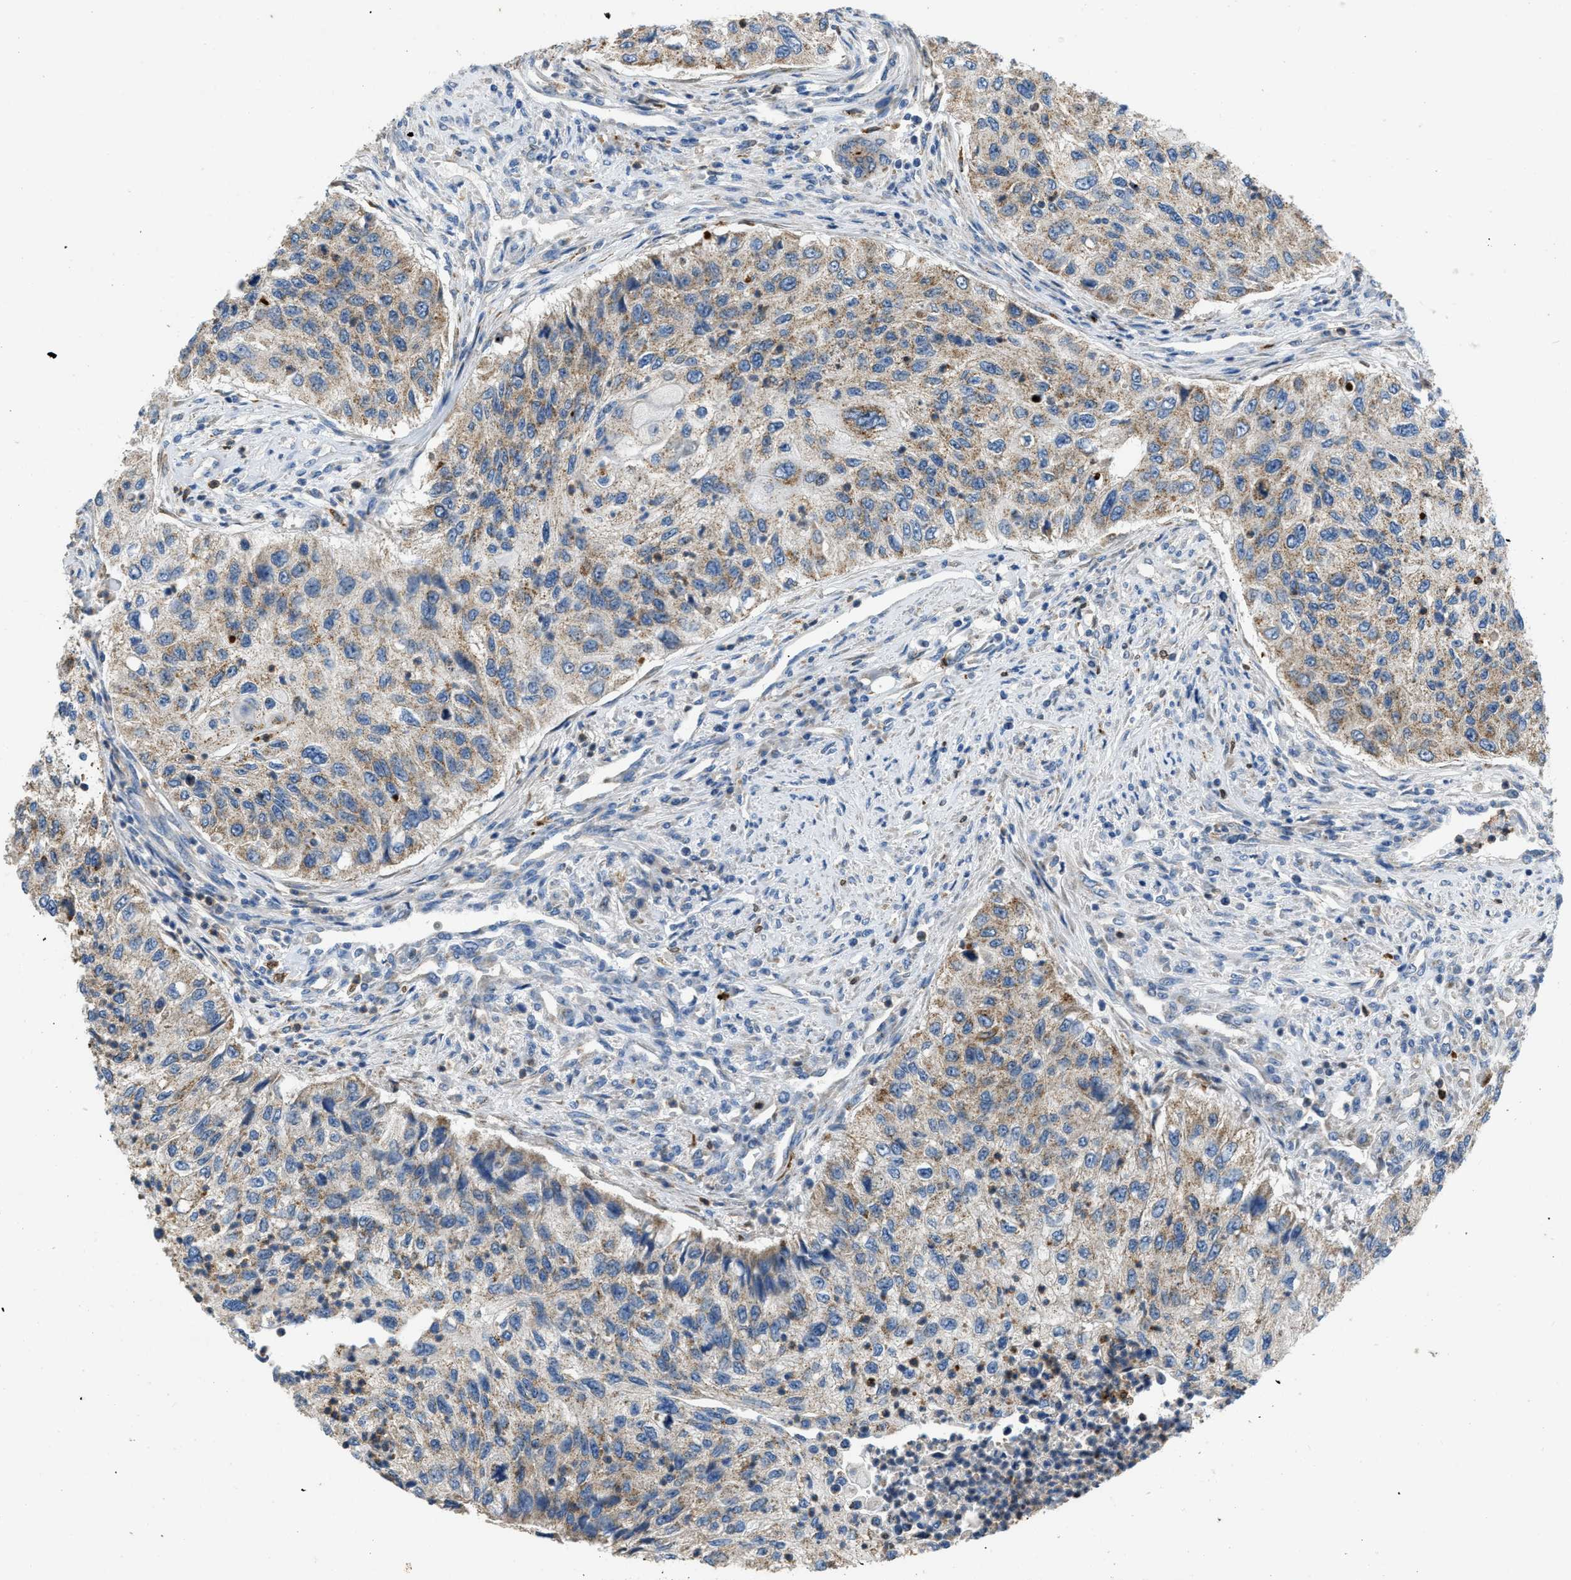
{"staining": {"intensity": "weak", "quantity": "25%-75%", "location": "cytoplasmic/membranous"}, "tissue": "urothelial cancer", "cell_type": "Tumor cells", "image_type": "cancer", "snomed": [{"axis": "morphology", "description": "Urothelial carcinoma, High grade"}, {"axis": "topography", "description": "Urinary bladder"}], "caption": "Immunohistochemistry (IHC) (DAB) staining of urothelial carcinoma (high-grade) exhibits weak cytoplasmic/membranous protein expression in about 25%-75% of tumor cells. (DAB = brown stain, brightfield microscopy at high magnification).", "gene": "TOMM34", "patient": {"sex": "female", "age": 60}}